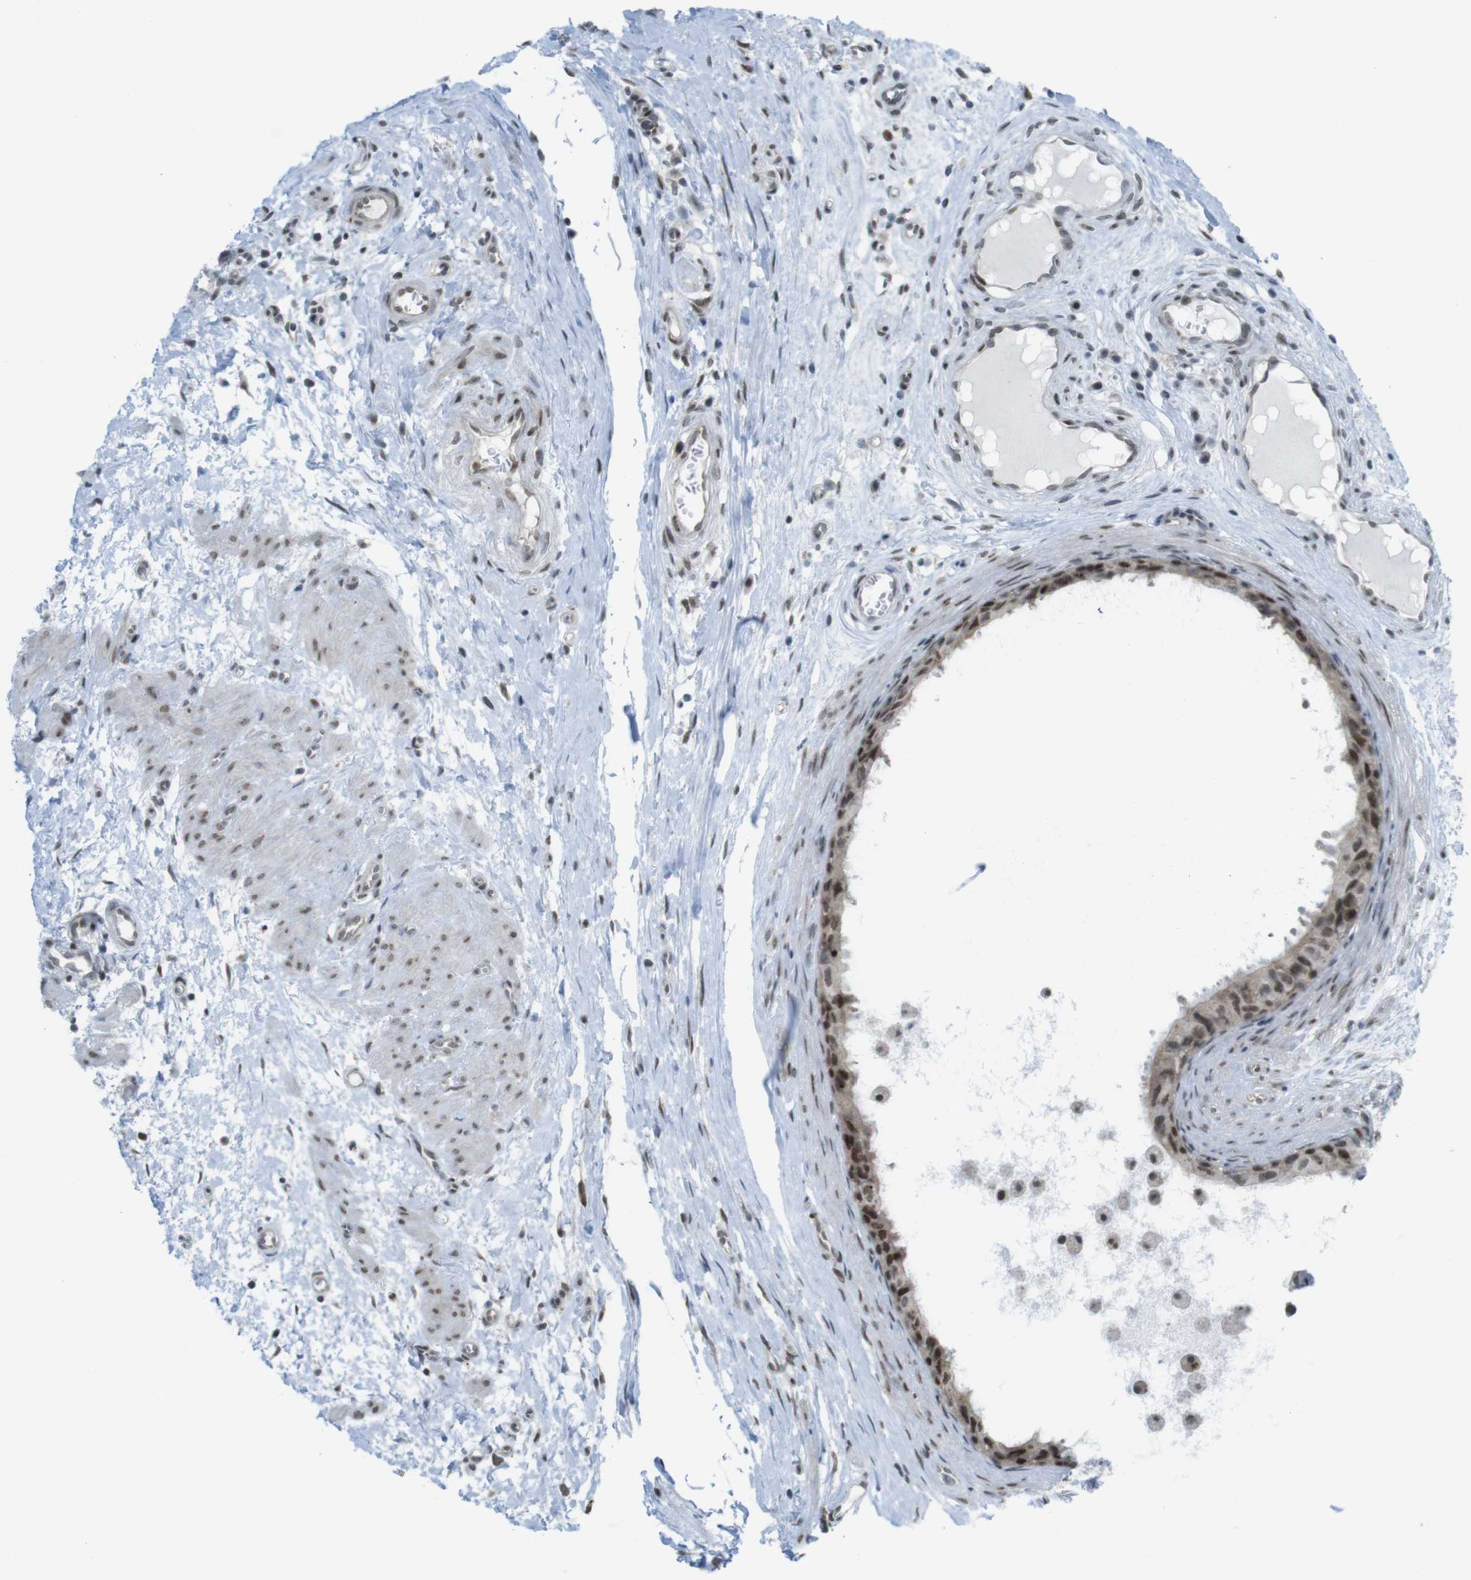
{"staining": {"intensity": "strong", "quantity": ">75%", "location": "cytoplasmic/membranous,nuclear"}, "tissue": "epididymis", "cell_type": "Glandular cells", "image_type": "normal", "snomed": [{"axis": "morphology", "description": "Normal tissue, NOS"}, {"axis": "morphology", "description": "Inflammation, NOS"}, {"axis": "topography", "description": "Epididymis"}], "caption": "This micrograph demonstrates immunohistochemistry staining of unremarkable epididymis, with high strong cytoplasmic/membranous,nuclear positivity in about >75% of glandular cells.", "gene": "UBB", "patient": {"sex": "male", "age": 85}}